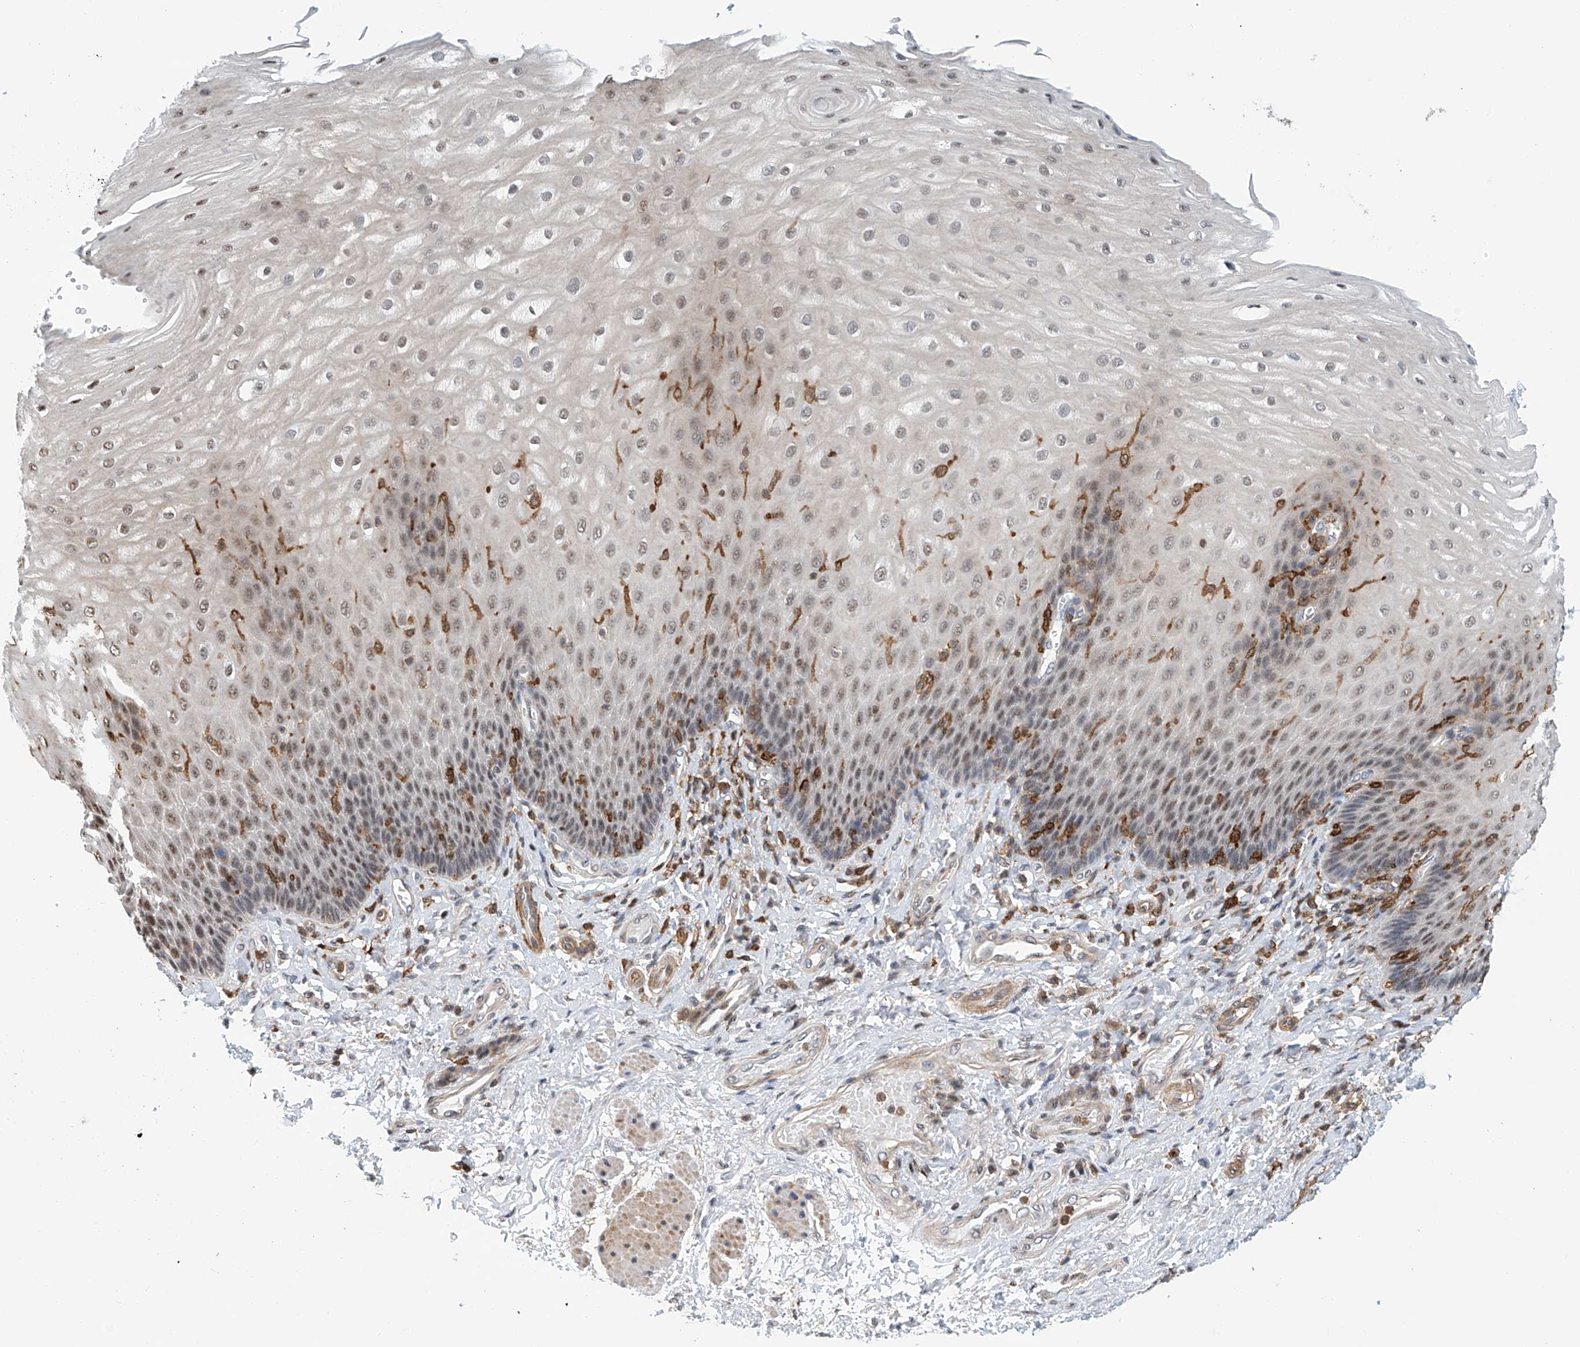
{"staining": {"intensity": "weak", "quantity": "25%-75%", "location": "nuclear"}, "tissue": "esophagus", "cell_type": "Squamous epithelial cells", "image_type": "normal", "snomed": [{"axis": "morphology", "description": "Normal tissue, NOS"}, {"axis": "topography", "description": "Esophagus"}], "caption": "A histopathology image showing weak nuclear staining in about 25%-75% of squamous epithelial cells in normal esophagus, as visualized by brown immunohistochemical staining.", "gene": "MICAL1", "patient": {"sex": "male", "age": 54}}